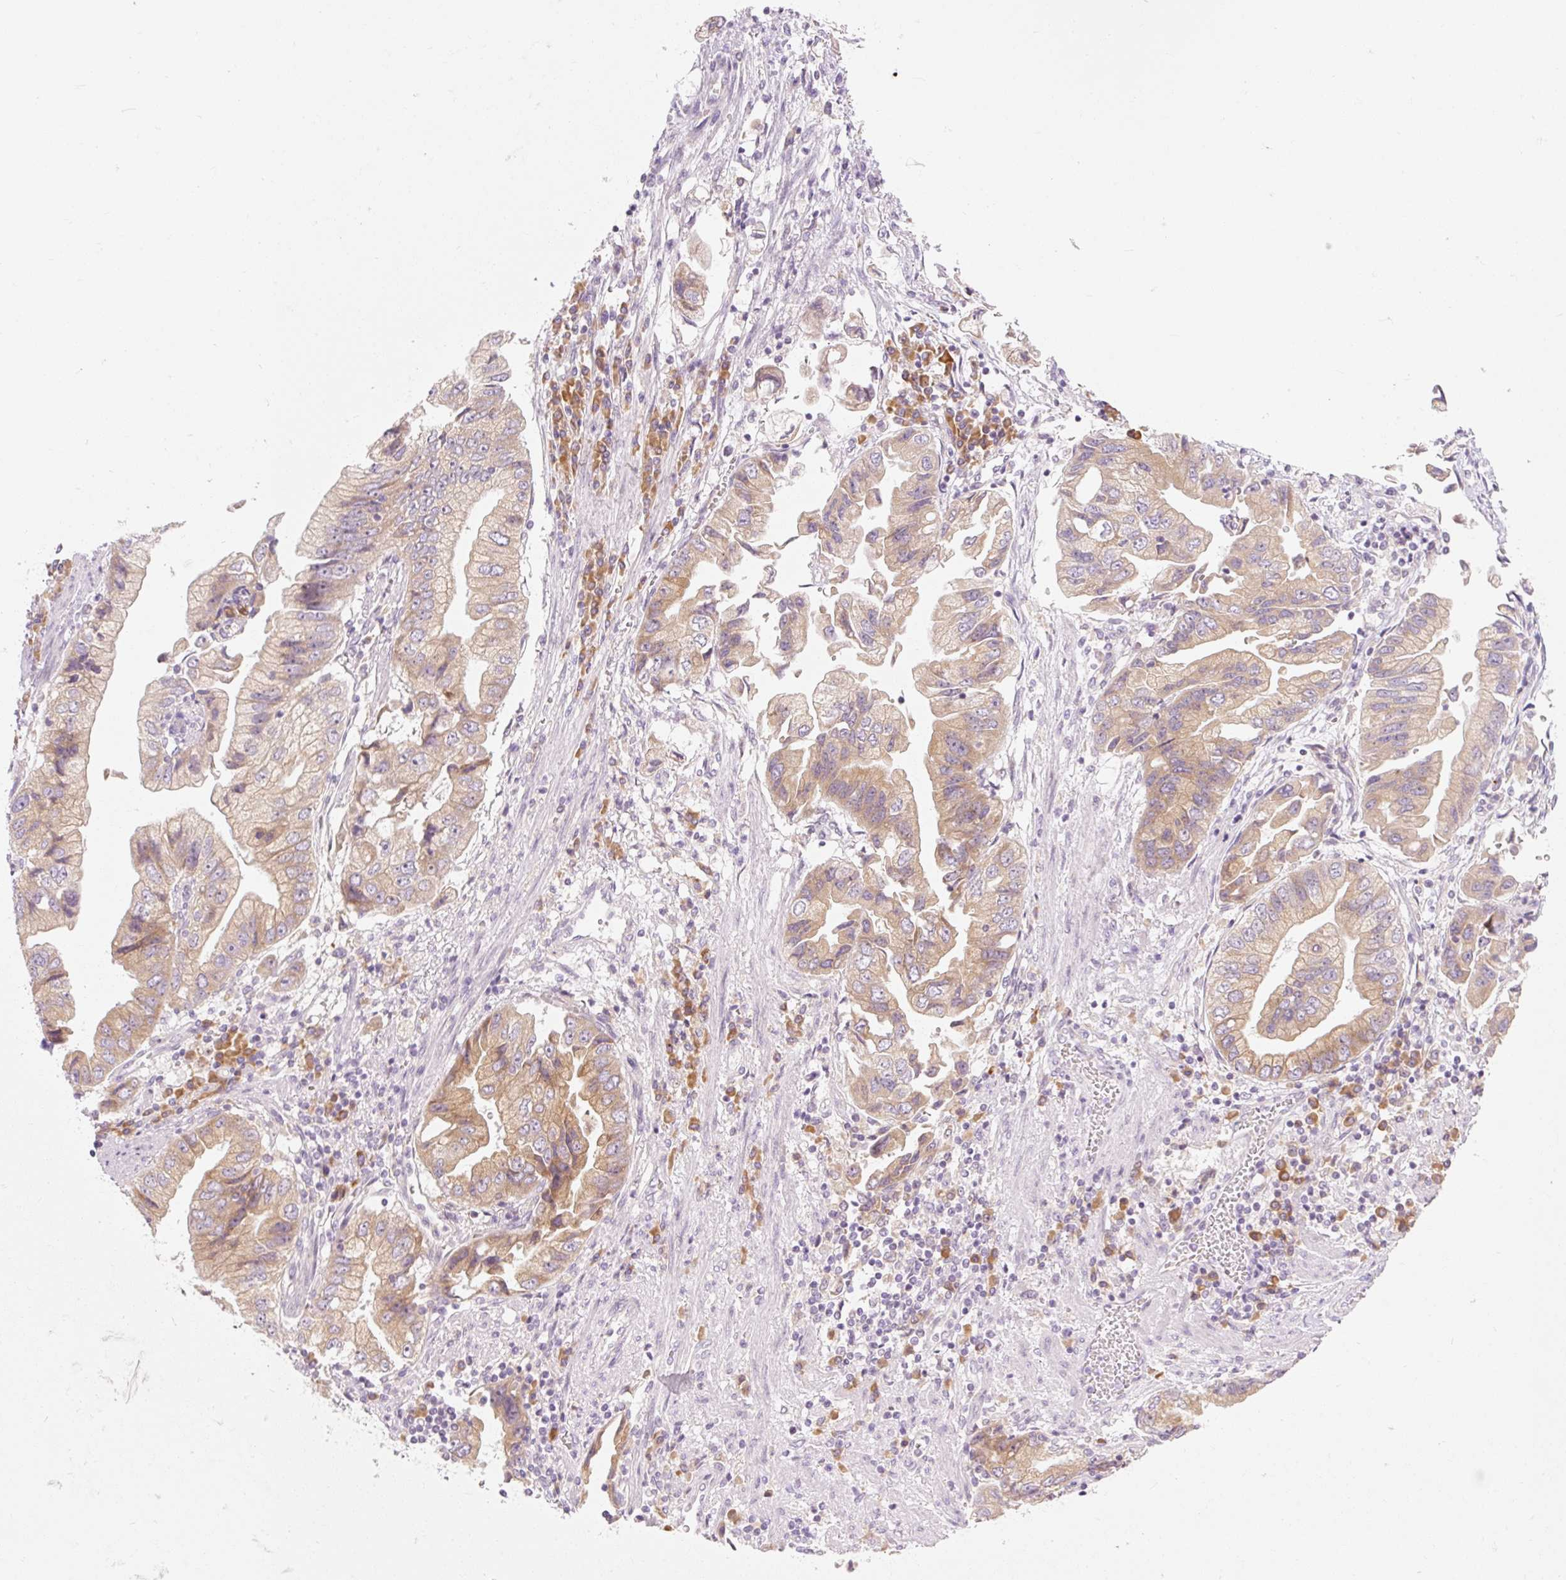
{"staining": {"intensity": "weak", "quantity": ">75%", "location": "cytoplasmic/membranous"}, "tissue": "stomach cancer", "cell_type": "Tumor cells", "image_type": "cancer", "snomed": [{"axis": "morphology", "description": "Adenocarcinoma, NOS"}, {"axis": "topography", "description": "Stomach"}], "caption": "Stomach cancer tissue demonstrates weak cytoplasmic/membranous positivity in approximately >75% of tumor cells, visualized by immunohistochemistry.", "gene": "MYO1D", "patient": {"sex": "male", "age": 62}}